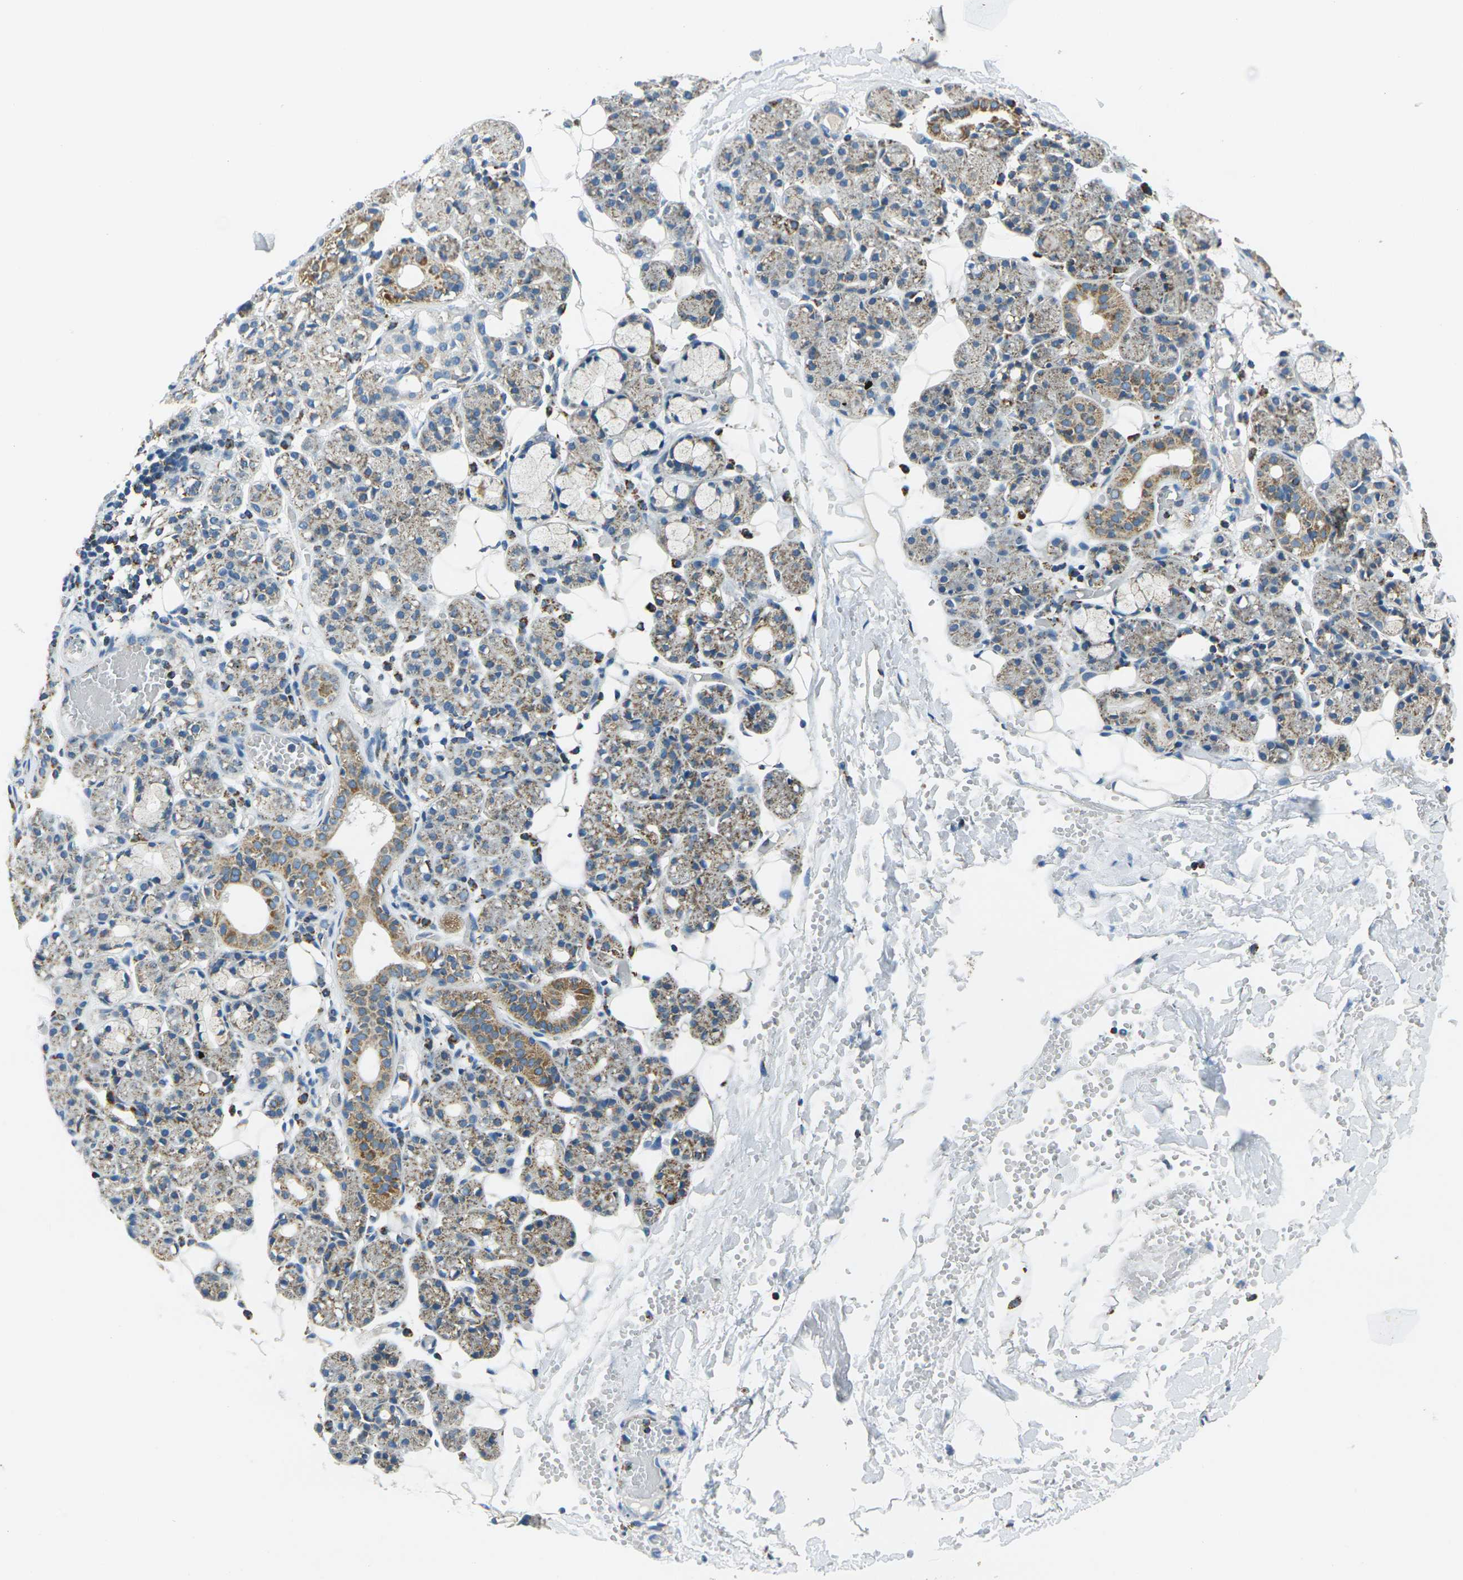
{"staining": {"intensity": "moderate", "quantity": "25%-75%", "location": "cytoplasmic/membranous"}, "tissue": "salivary gland", "cell_type": "Glandular cells", "image_type": "normal", "snomed": [{"axis": "morphology", "description": "Normal tissue, NOS"}, {"axis": "topography", "description": "Salivary gland"}], "caption": "A brown stain shows moderate cytoplasmic/membranous positivity of a protein in glandular cells of benign salivary gland.", "gene": "IRF3", "patient": {"sex": "male", "age": 63}}